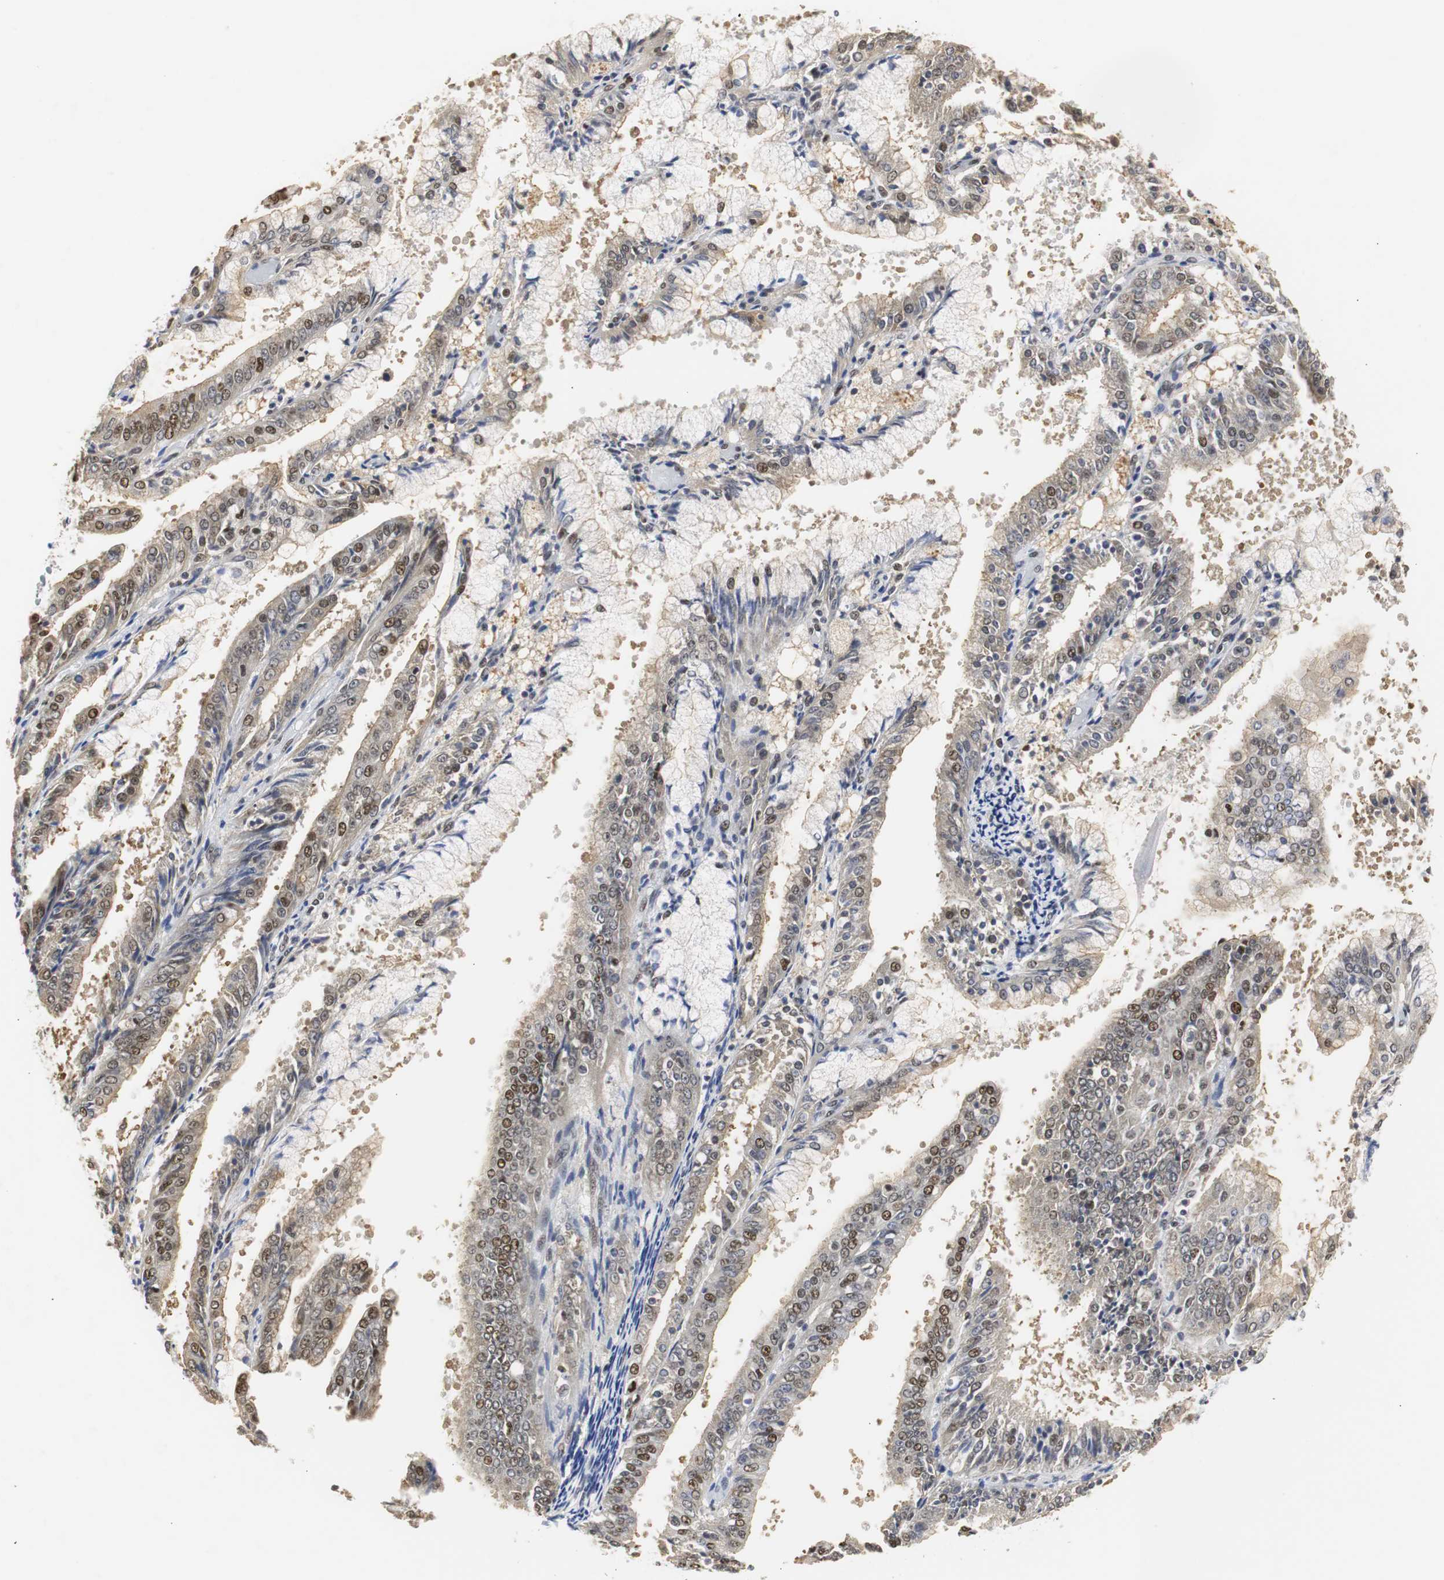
{"staining": {"intensity": "weak", "quantity": "25%-75%", "location": "cytoplasmic/membranous,nuclear"}, "tissue": "endometrial cancer", "cell_type": "Tumor cells", "image_type": "cancer", "snomed": [{"axis": "morphology", "description": "Adenocarcinoma, NOS"}, {"axis": "topography", "description": "Endometrium"}], "caption": "Tumor cells reveal low levels of weak cytoplasmic/membranous and nuclear staining in approximately 25%-75% of cells in adenocarcinoma (endometrial). The staining is performed using DAB (3,3'-diaminobenzidine) brown chromogen to label protein expression. The nuclei are counter-stained blue using hematoxylin.", "gene": "ZFC3H1", "patient": {"sex": "female", "age": 63}}